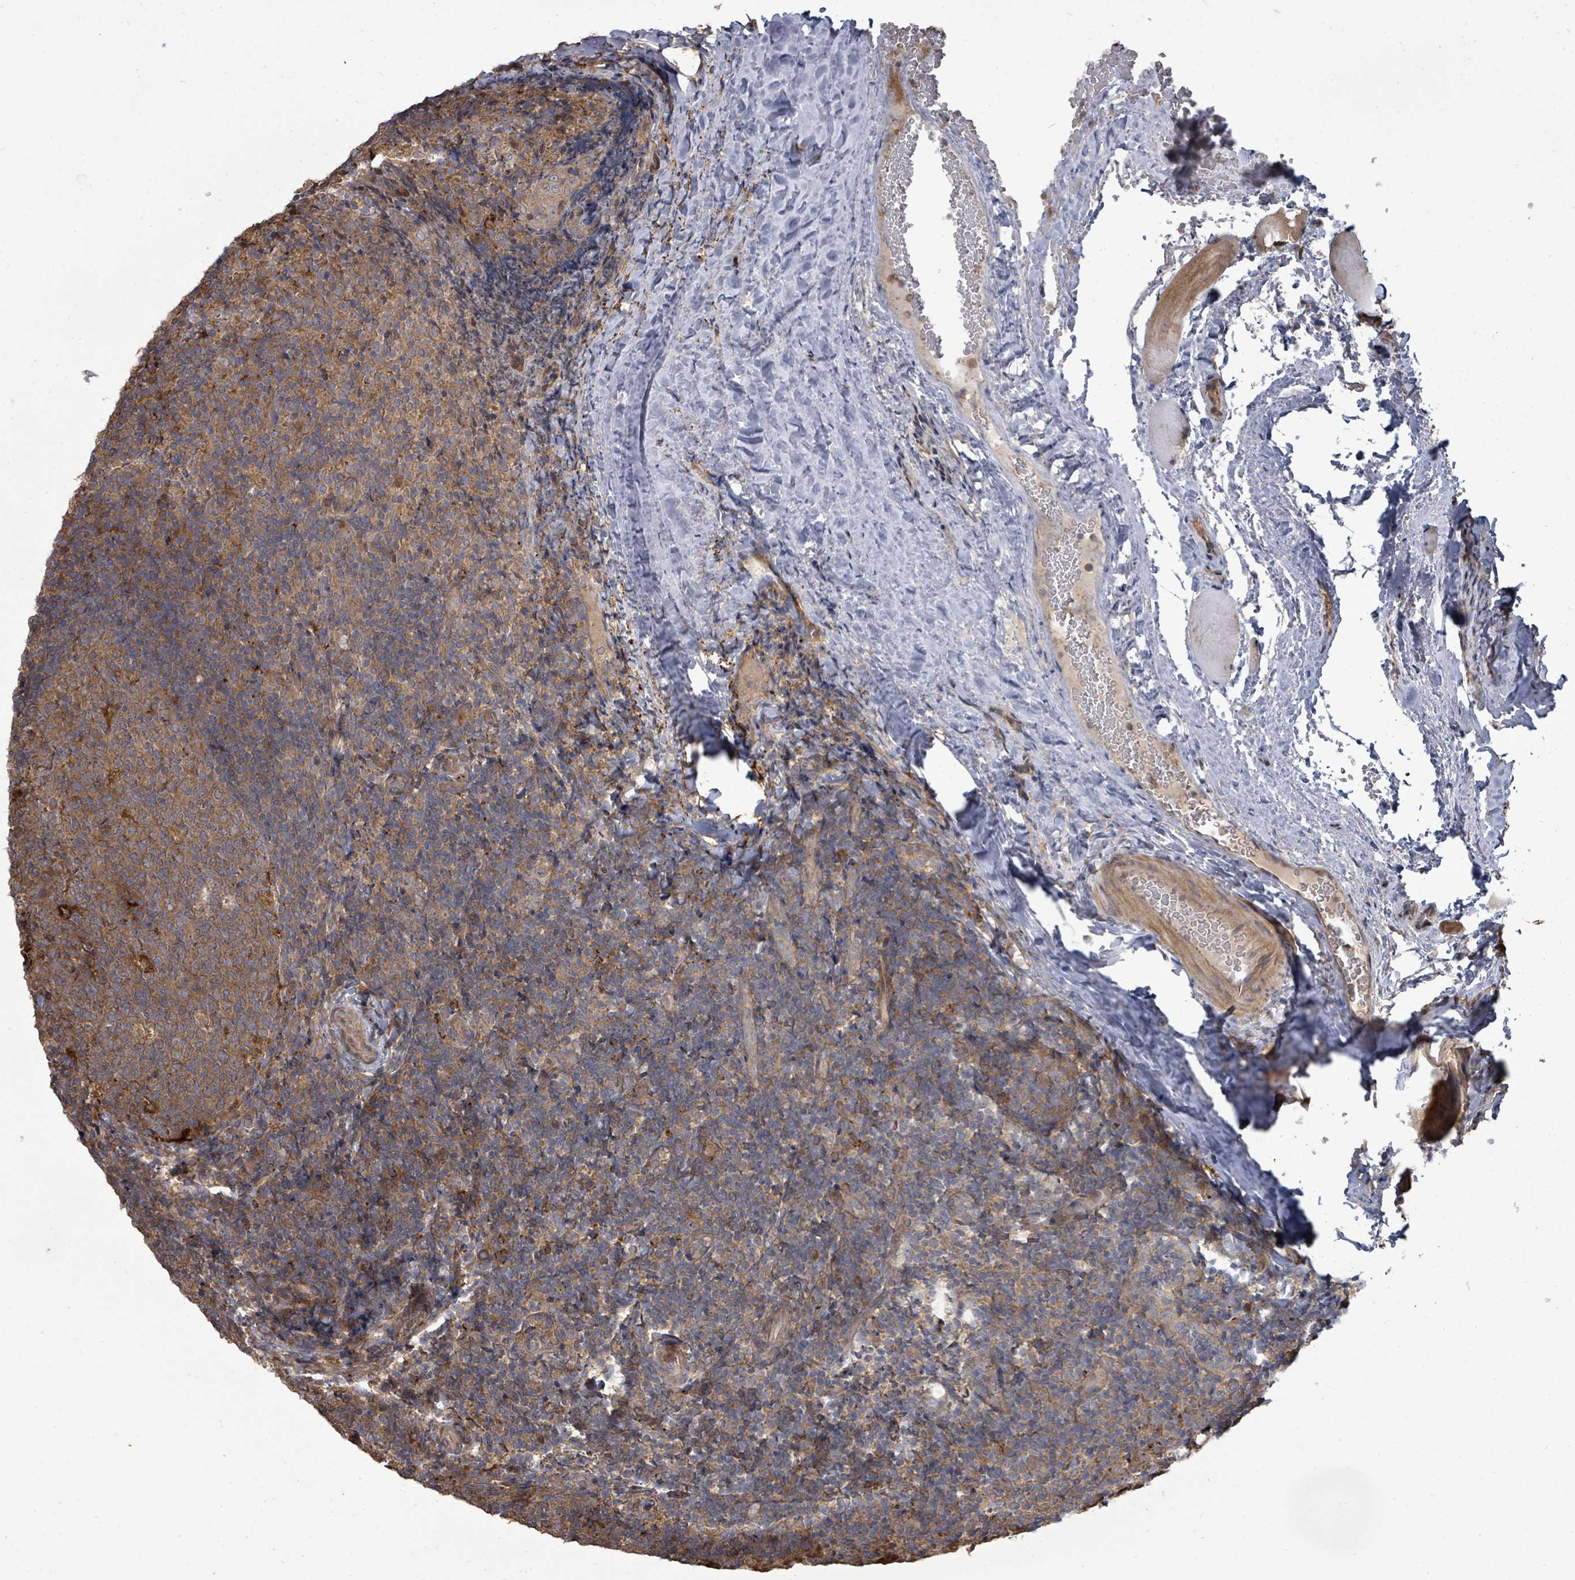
{"staining": {"intensity": "strong", "quantity": "<25%", "location": "cytoplasmic/membranous"}, "tissue": "tonsil", "cell_type": "Germinal center cells", "image_type": "normal", "snomed": [{"axis": "morphology", "description": "Normal tissue, NOS"}, {"axis": "topography", "description": "Tonsil"}], "caption": "This is a photomicrograph of IHC staining of unremarkable tonsil, which shows strong positivity in the cytoplasmic/membranous of germinal center cells.", "gene": "EIF3CL", "patient": {"sex": "male", "age": 17}}